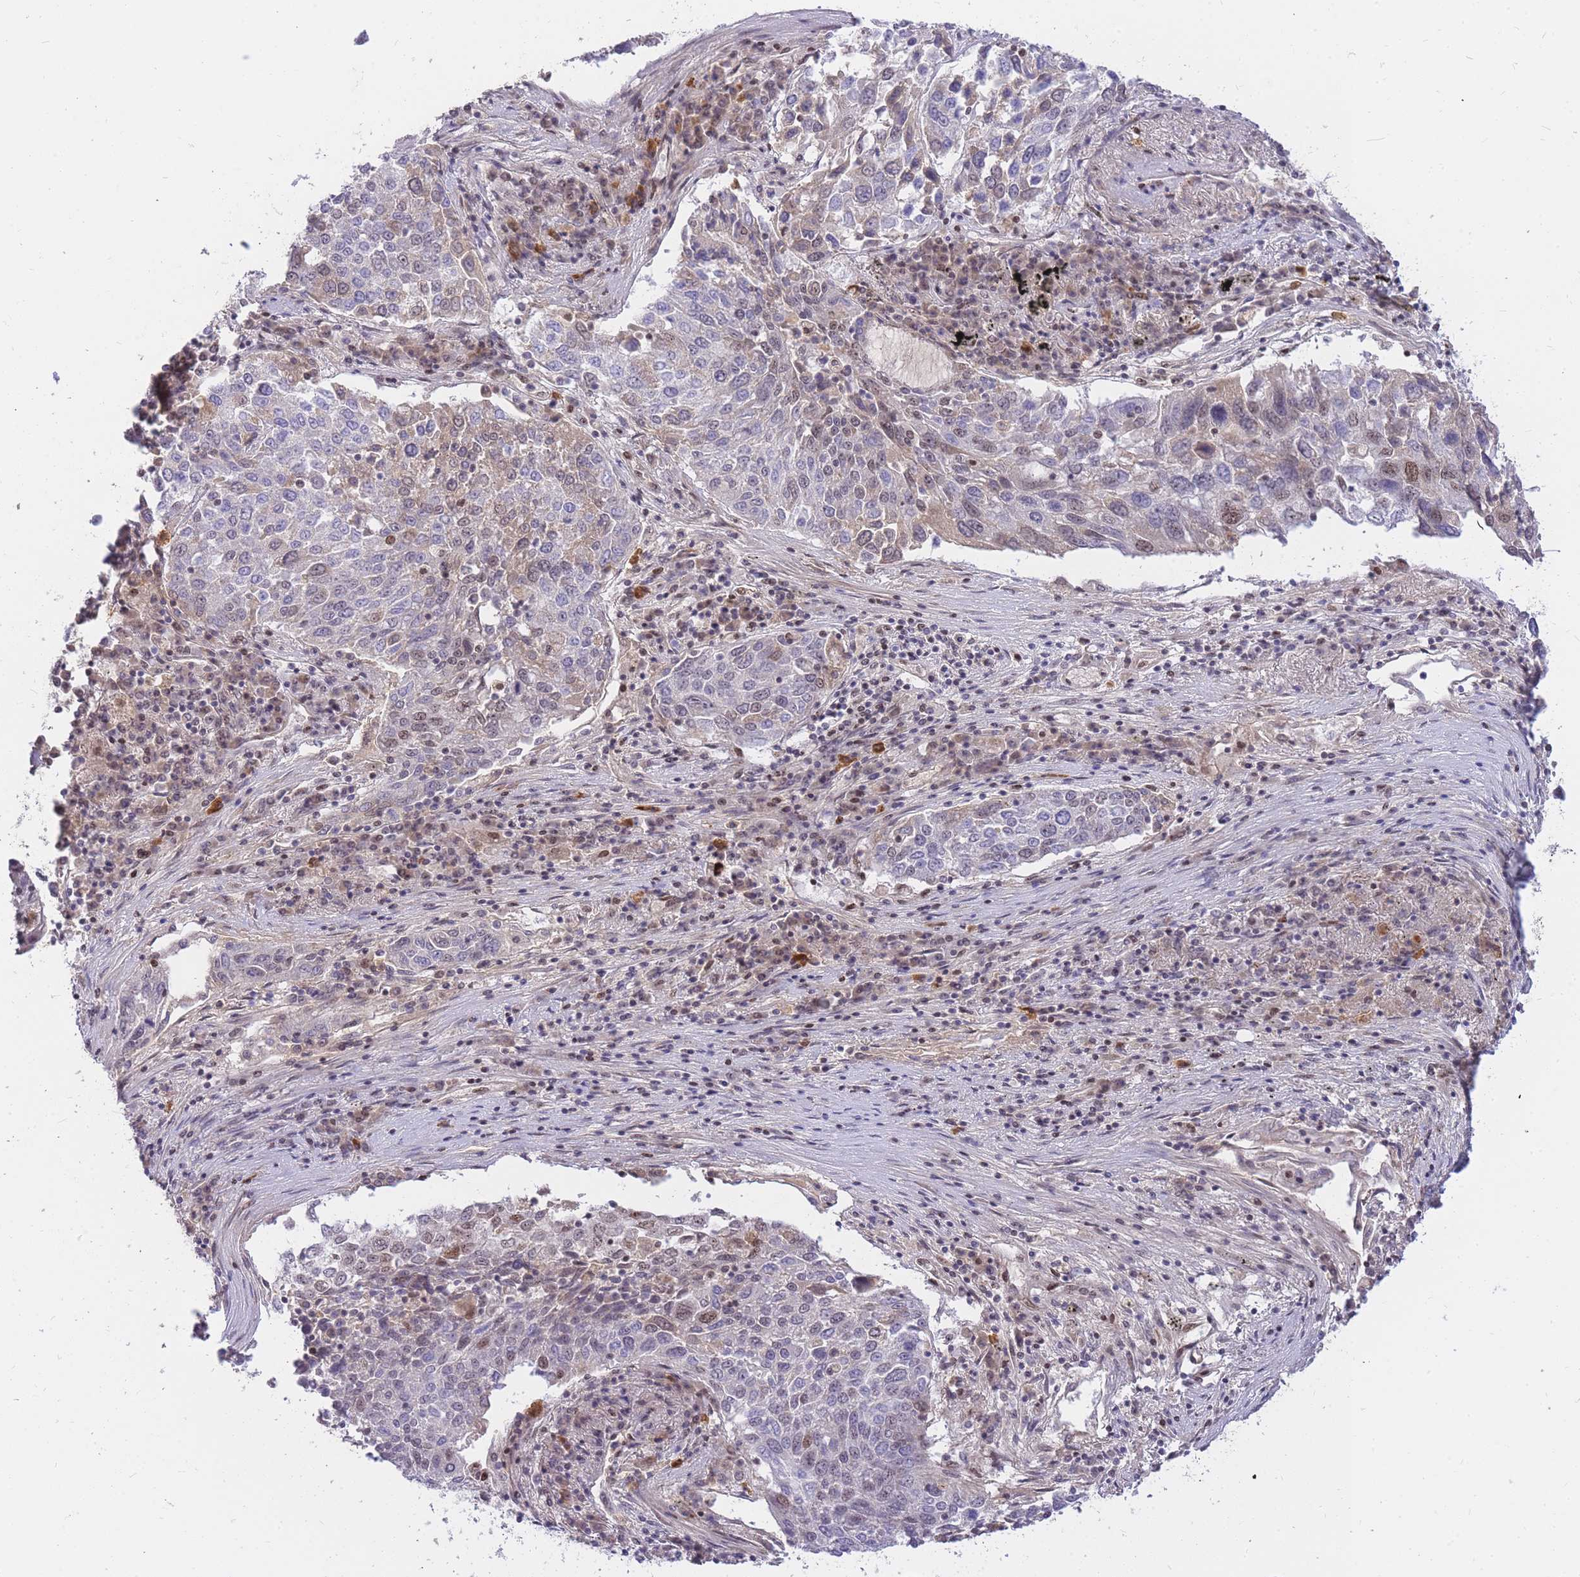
{"staining": {"intensity": "weak", "quantity": "<25%", "location": "cytoplasmic/membranous,nuclear"}, "tissue": "lung cancer", "cell_type": "Tumor cells", "image_type": "cancer", "snomed": [{"axis": "morphology", "description": "Squamous cell carcinoma, NOS"}, {"axis": "topography", "description": "Lung"}], "caption": "DAB immunohistochemical staining of lung cancer (squamous cell carcinoma) reveals no significant expression in tumor cells.", "gene": "TLE2", "patient": {"sex": "male", "age": 65}}